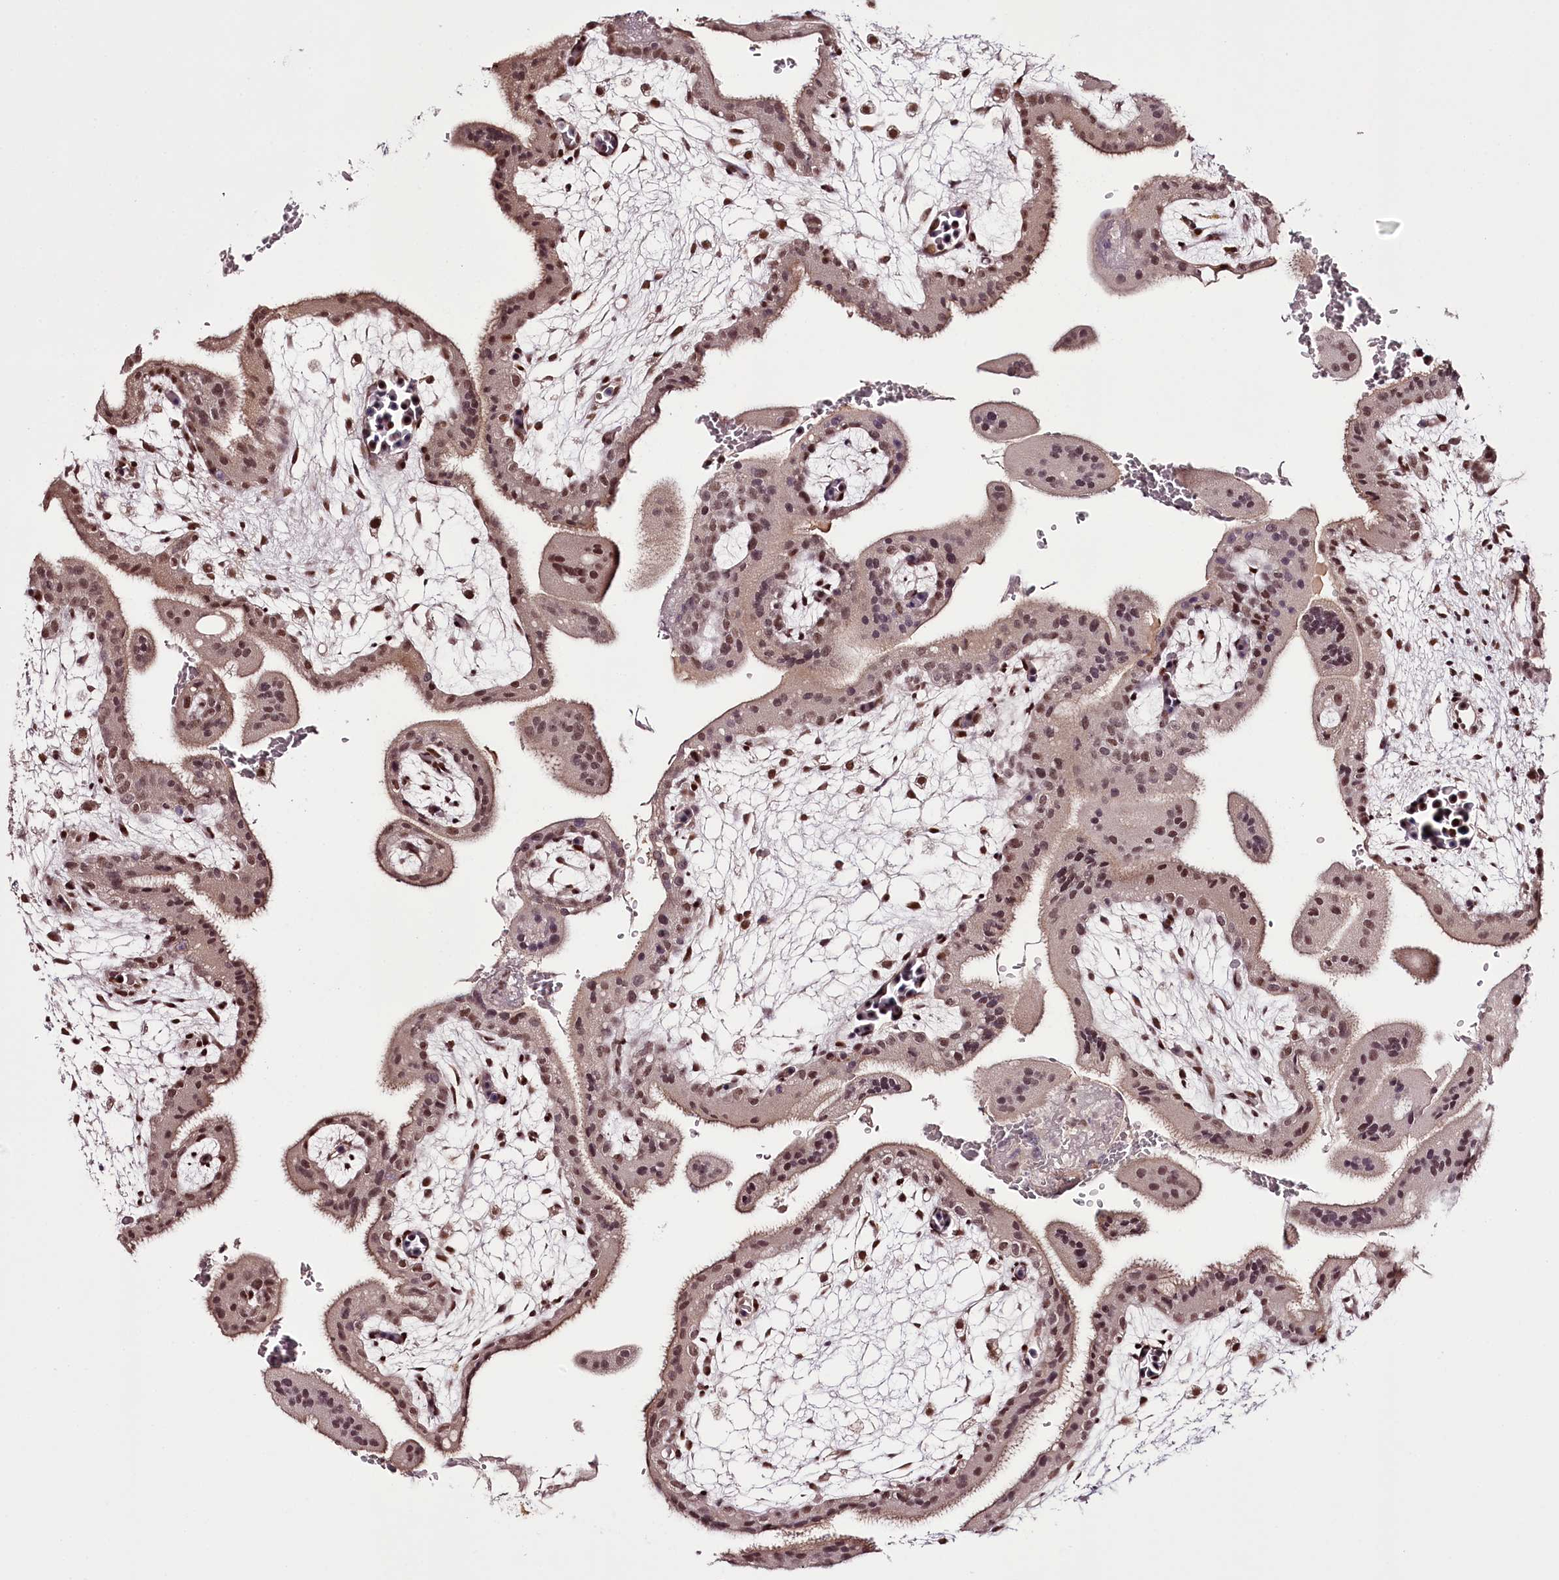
{"staining": {"intensity": "moderate", "quantity": ">75%", "location": "nuclear"}, "tissue": "placenta", "cell_type": "Decidual cells", "image_type": "normal", "snomed": [{"axis": "morphology", "description": "Normal tissue, NOS"}, {"axis": "topography", "description": "Placenta"}], "caption": "Placenta stained with DAB (3,3'-diaminobenzidine) immunohistochemistry (IHC) shows medium levels of moderate nuclear positivity in approximately >75% of decidual cells.", "gene": "TTC33", "patient": {"sex": "female", "age": 35}}